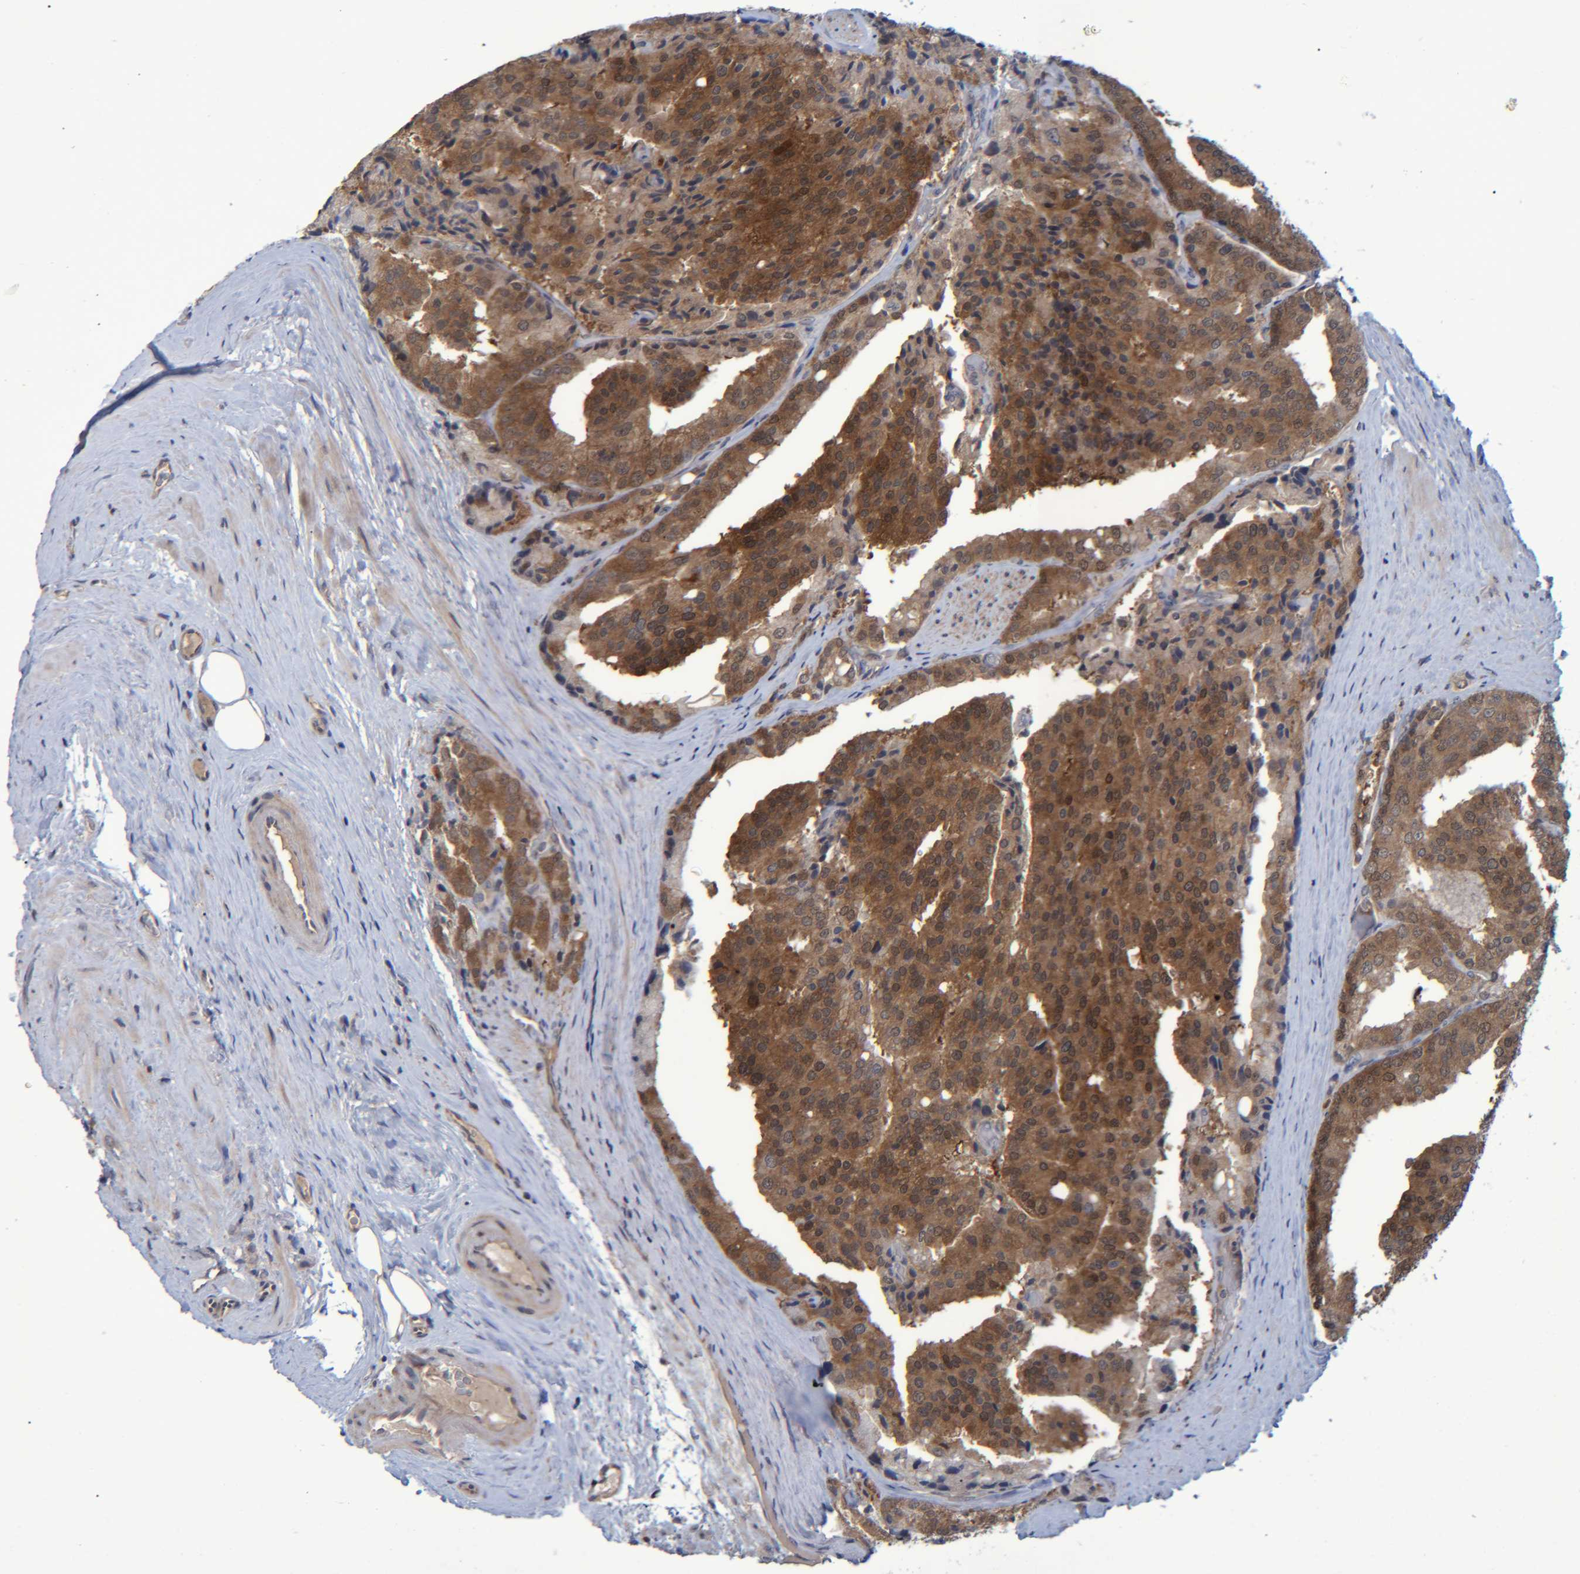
{"staining": {"intensity": "moderate", "quantity": "25%-75%", "location": "cytoplasmic/membranous"}, "tissue": "prostate cancer", "cell_type": "Tumor cells", "image_type": "cancer", "snomed": [{"axis": "morphology", "description": "Adenocarcinoma, High grade"}, {"axis": "topography", "description": "Prostate"}], "caption": "The photomicrograph demonstrates immunohistochemical staining of prostate cancer. There is moderate cytoplasmic/membranous expression is identified in approximately 25%-75% of tumor cells.", "gene": "PCYT2", "patient": {"sex": "male", "age": 50}}